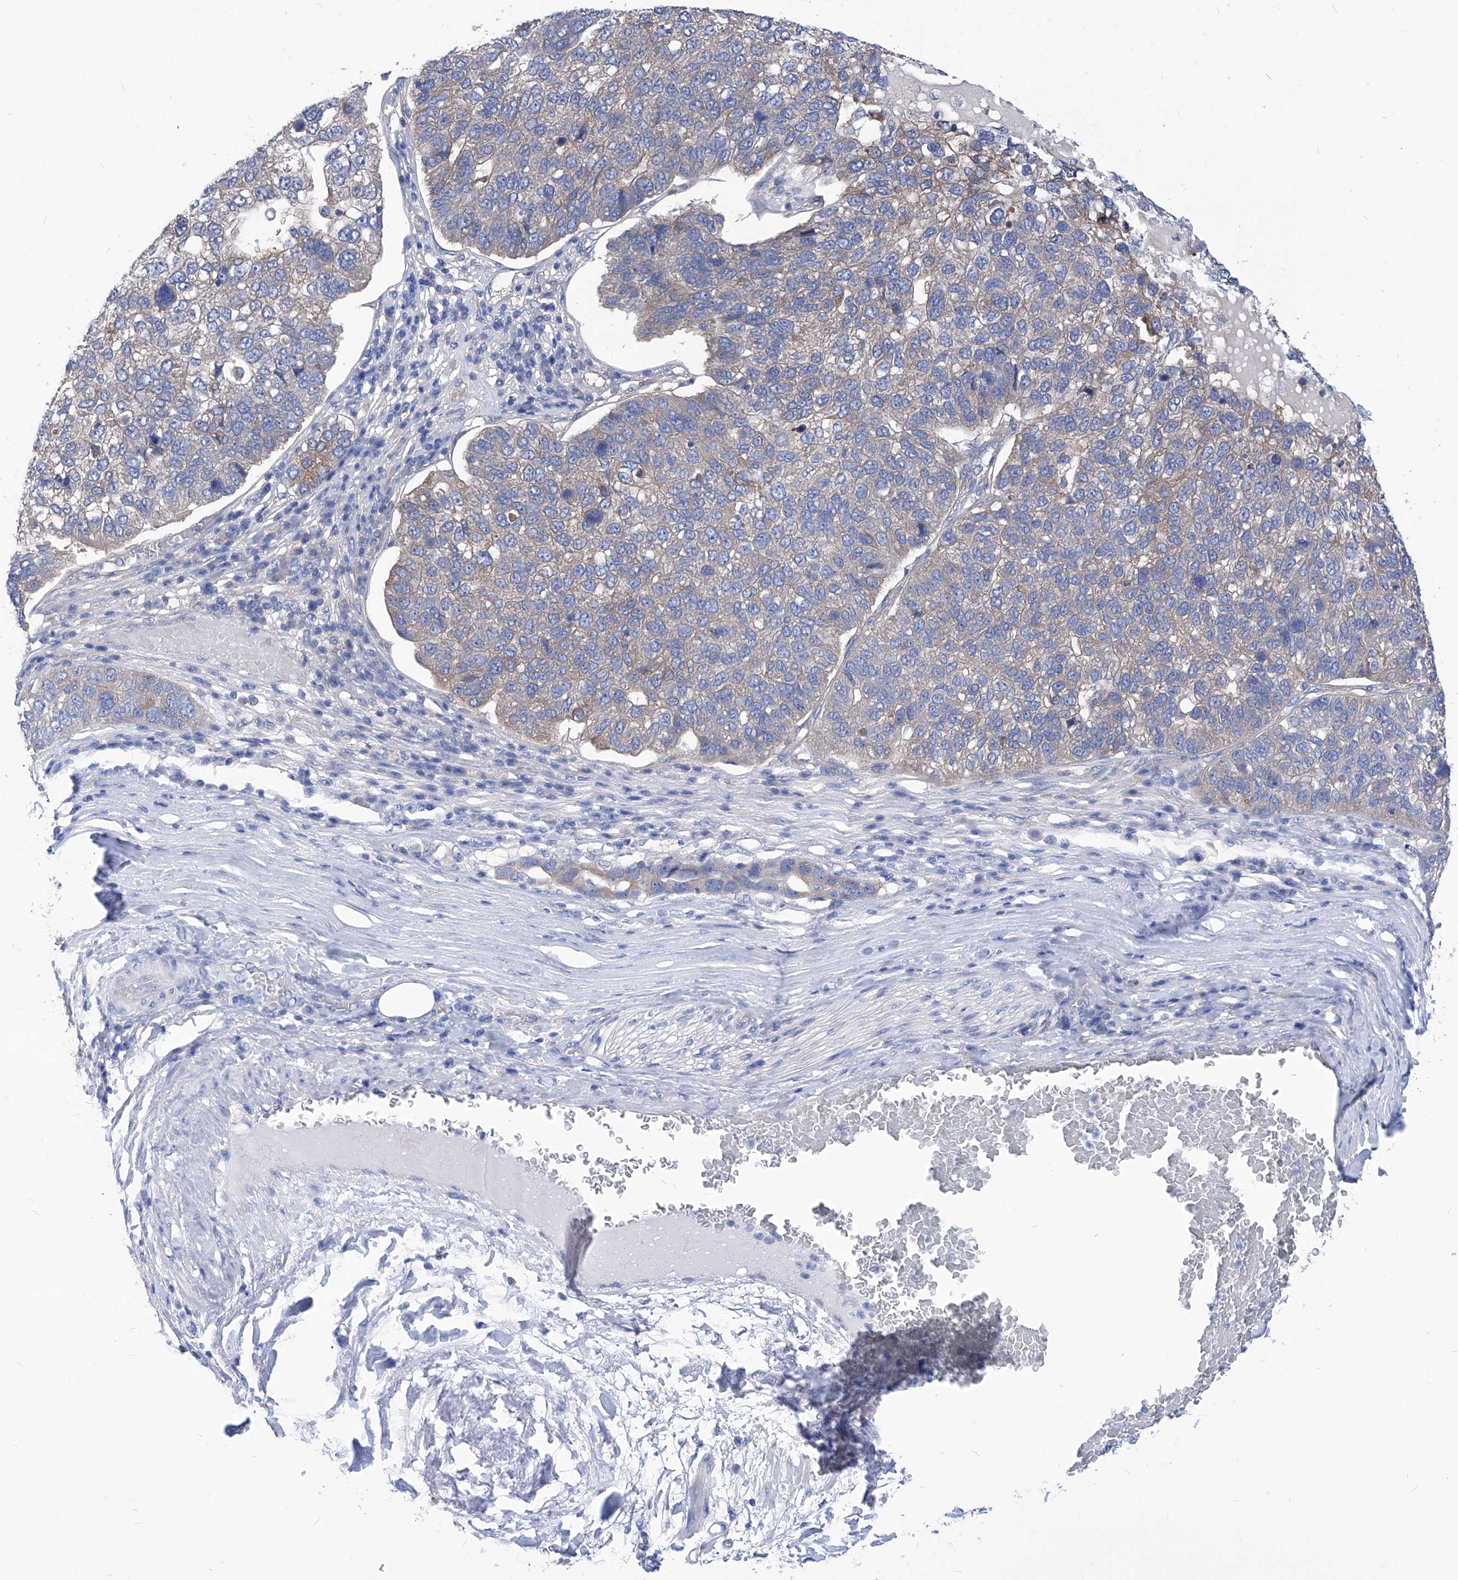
{"staining": {"intensity": "moderate", "quantity": "<25%", "location": "cytoplasmic/membranous"}, "tissue": "pancreatic cancer", "cell_type": "Tumor cells", "image_type": "cancer", "snomed": [{"axis": "morphology", "description": "Adenocarcinoma, NOS"}, {"axis": "topography", "description": "Pancreas"}], "caption": "Immunohistochemical staining of human adenocarcinoma (pancreatic) shows low levels of moderate cytoplasmic/membranous protein staining in about <25% of tumor cells. (Stains: DAB (3,3'-diaminobenzidine) in brown, nuclei in blue, Microscopy: brightfield microscopy at high magnification).", "gene": "XPNPEP1", "patient": {"sex": "female", "age": 61}}